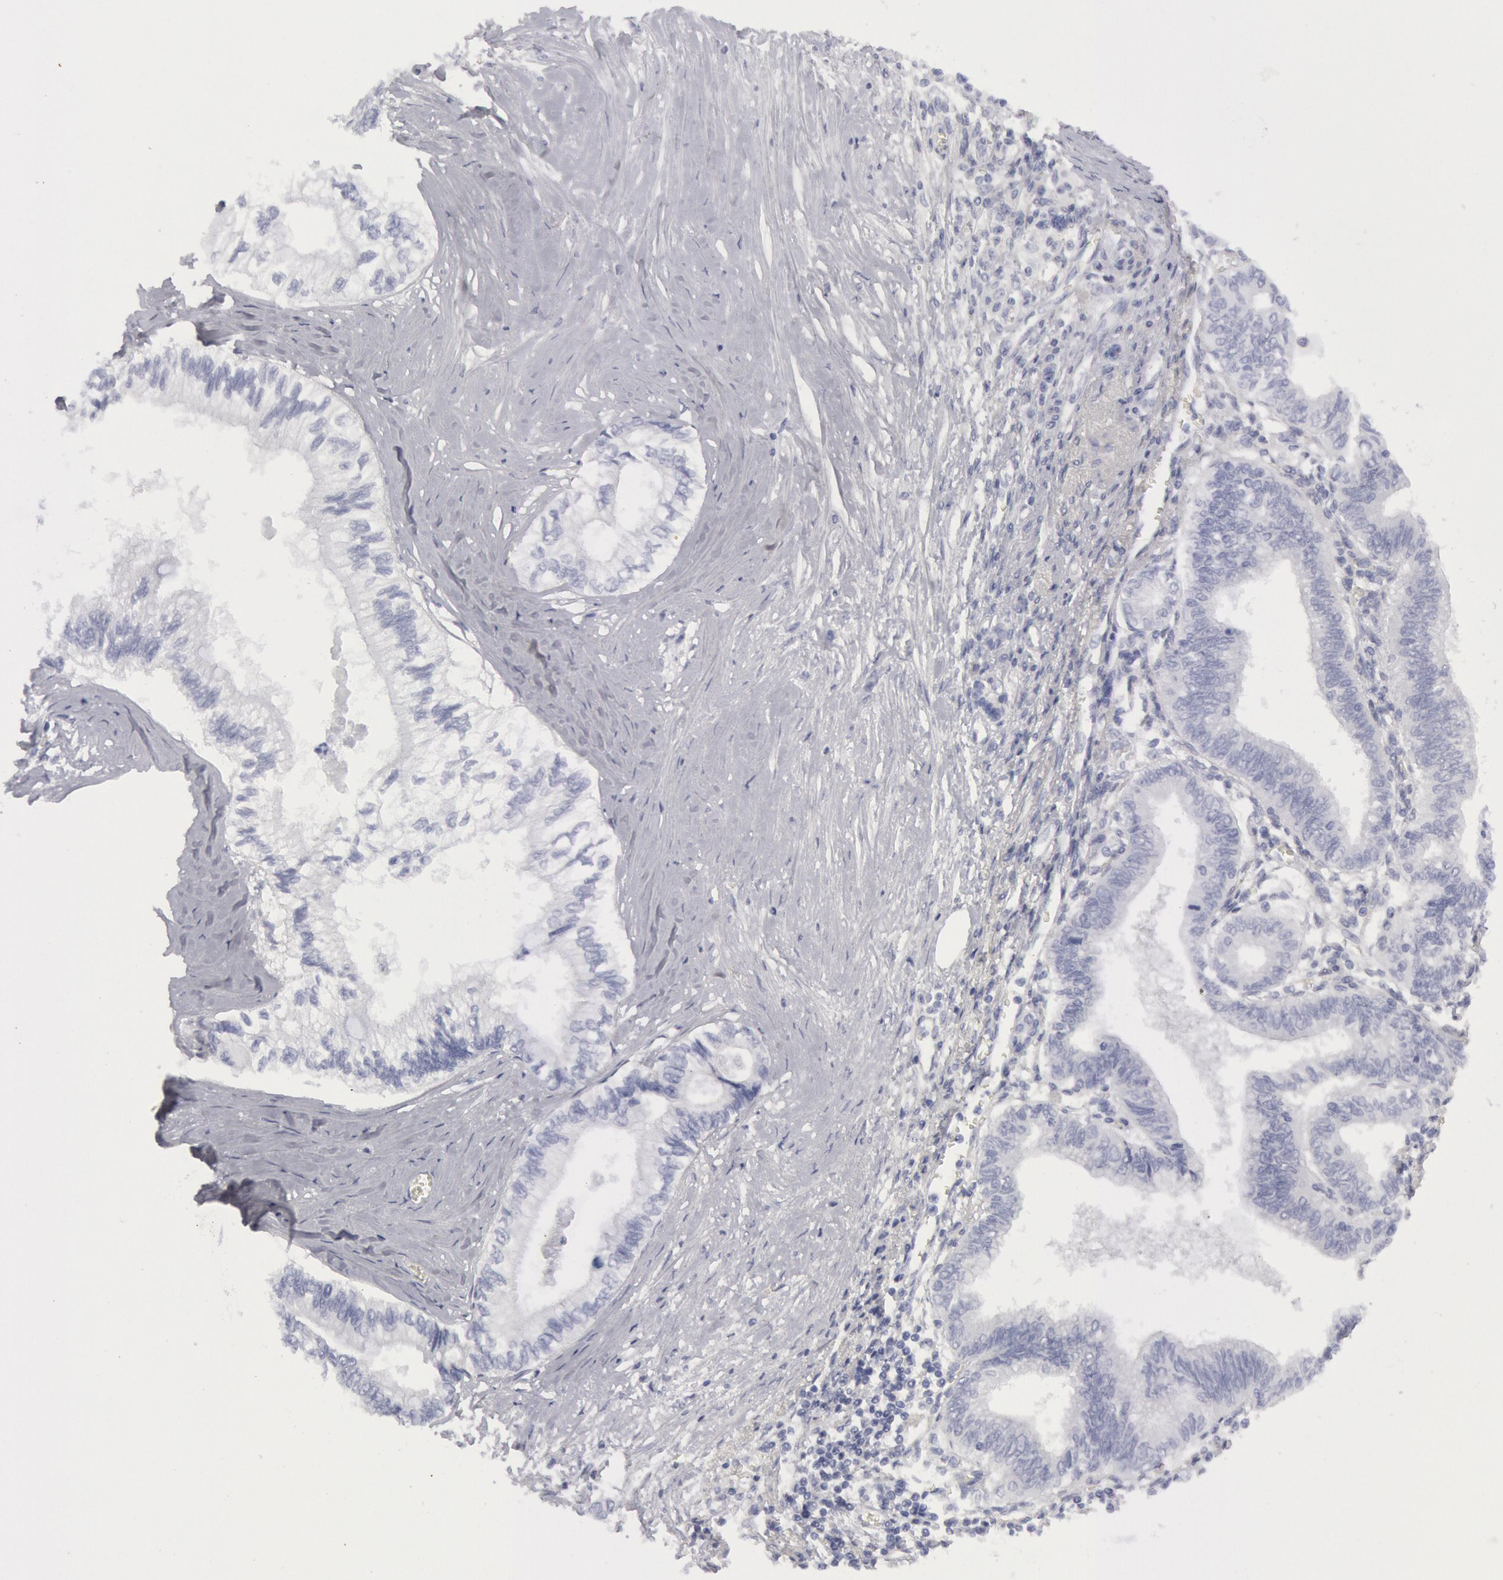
{"staining": {"intensity": "negative", "quantity": "none", "location": "none"}, "tissue": "pancreatic cancer", "cell_type": "Tumor cells", "image_type": "cancer", "snomed": [{"axis": "morphology", "description": "Adenocarcinoma, NOS"}, {"axis": "topography", "description": "Pancreas"}], "caption": "Pancreatic adenocarcinoma stained for a protein using immunohistochemistry (IHC) shows no expression tumor cells.", "gene": "FHL1", "patient": {"sex": "female", "age": 66}}